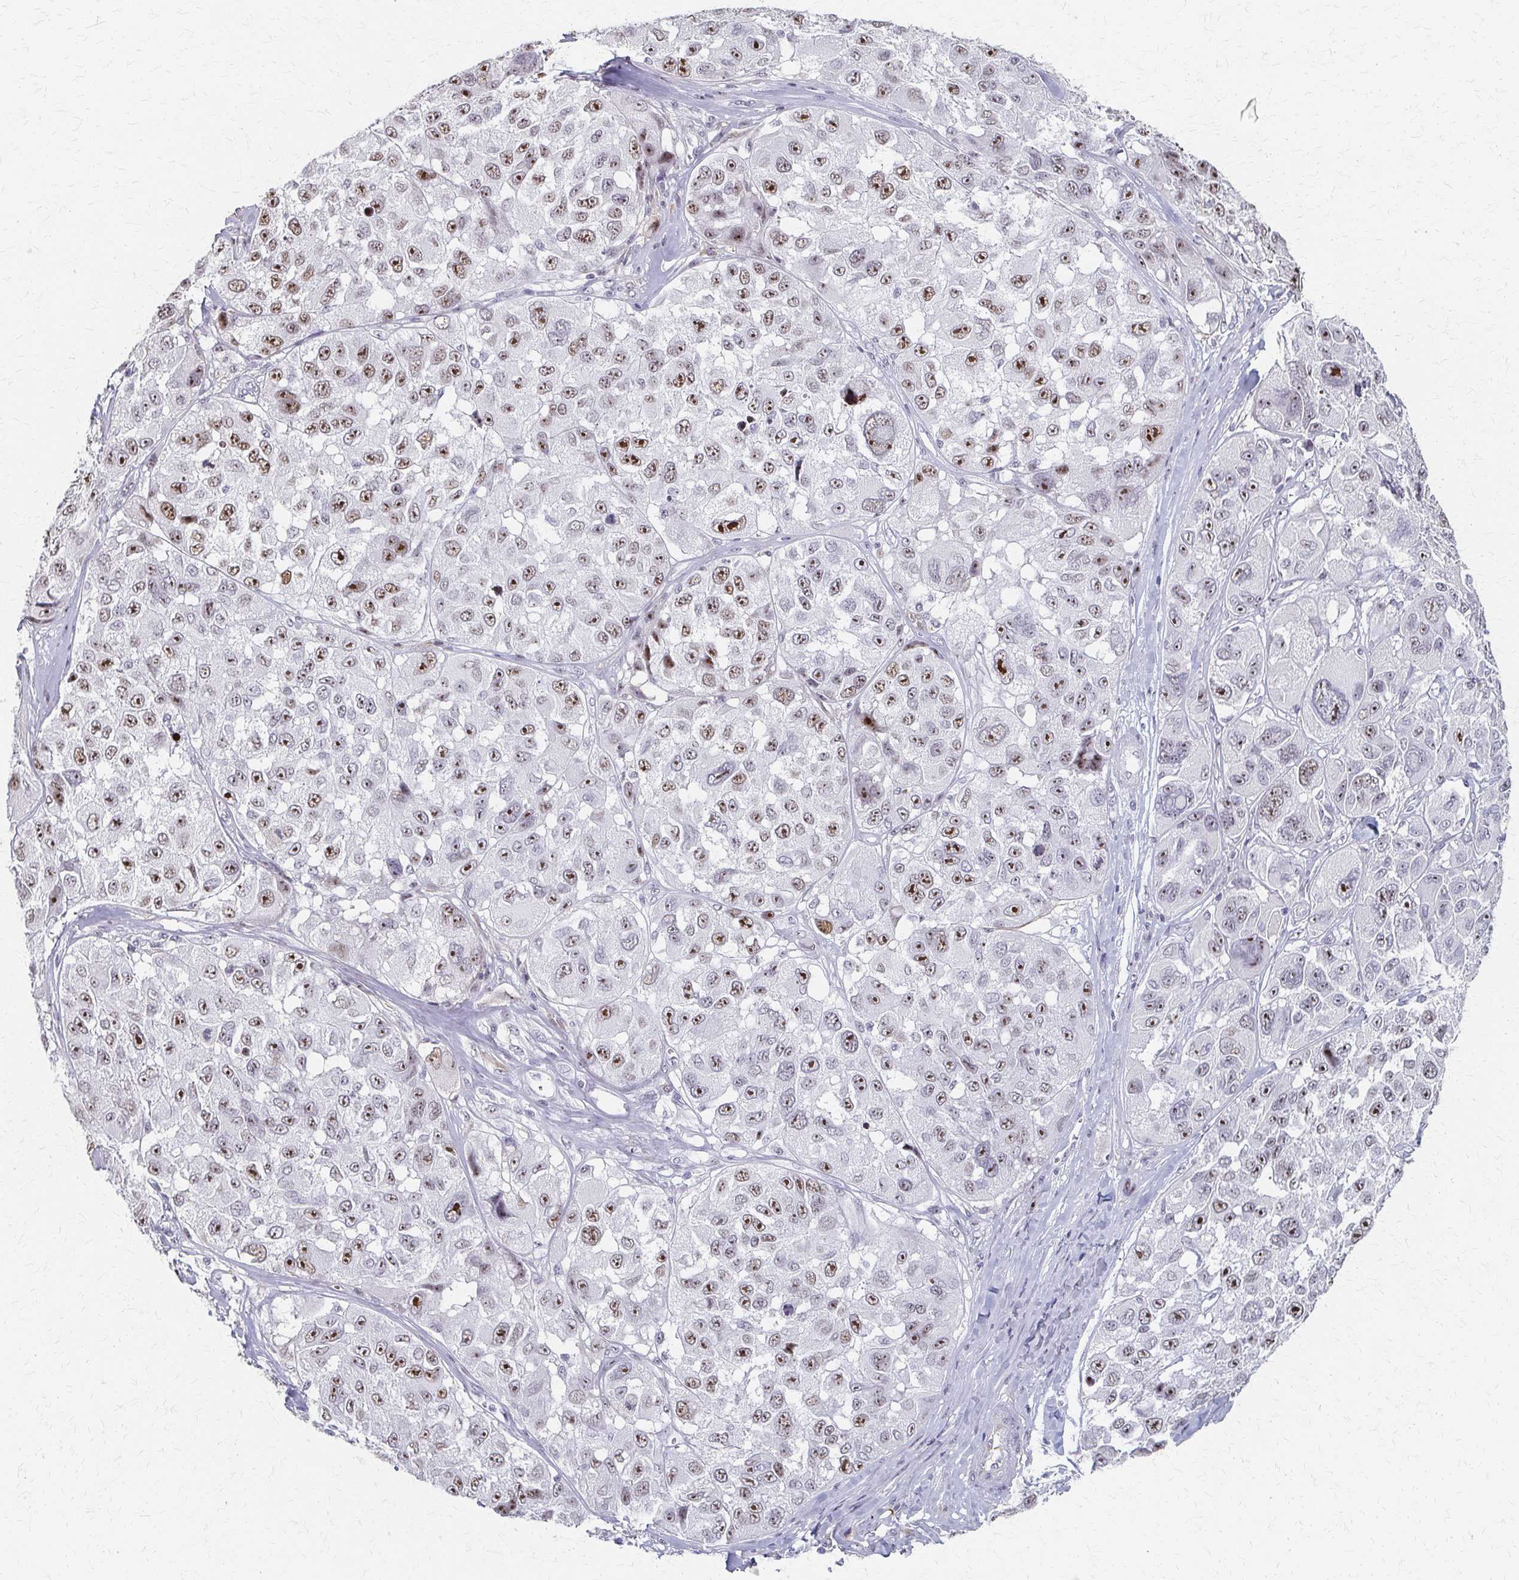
{"staining": {"intensity": "moderate", "quantity": ">75%", "location": "nuclear"}, "tissue": "melanoma", "cell_type": "Tumor cells", "image_type": "cancer", "snomed": [{"axis": "morphology", "description": "Malignant melanoma, NOS"}, {"axis": "topography", "description": "Skin"}], "caption": "This micrograph displays malignant melanoma stained with immunohistochemistry (IHC) to label a protein in brown. The nuclear of tumor cells show moderate positivity for the protein. Nuclei are counter-stained blue.", "gene": "PES1", "patient": {"sex": "female", "age": 66}}